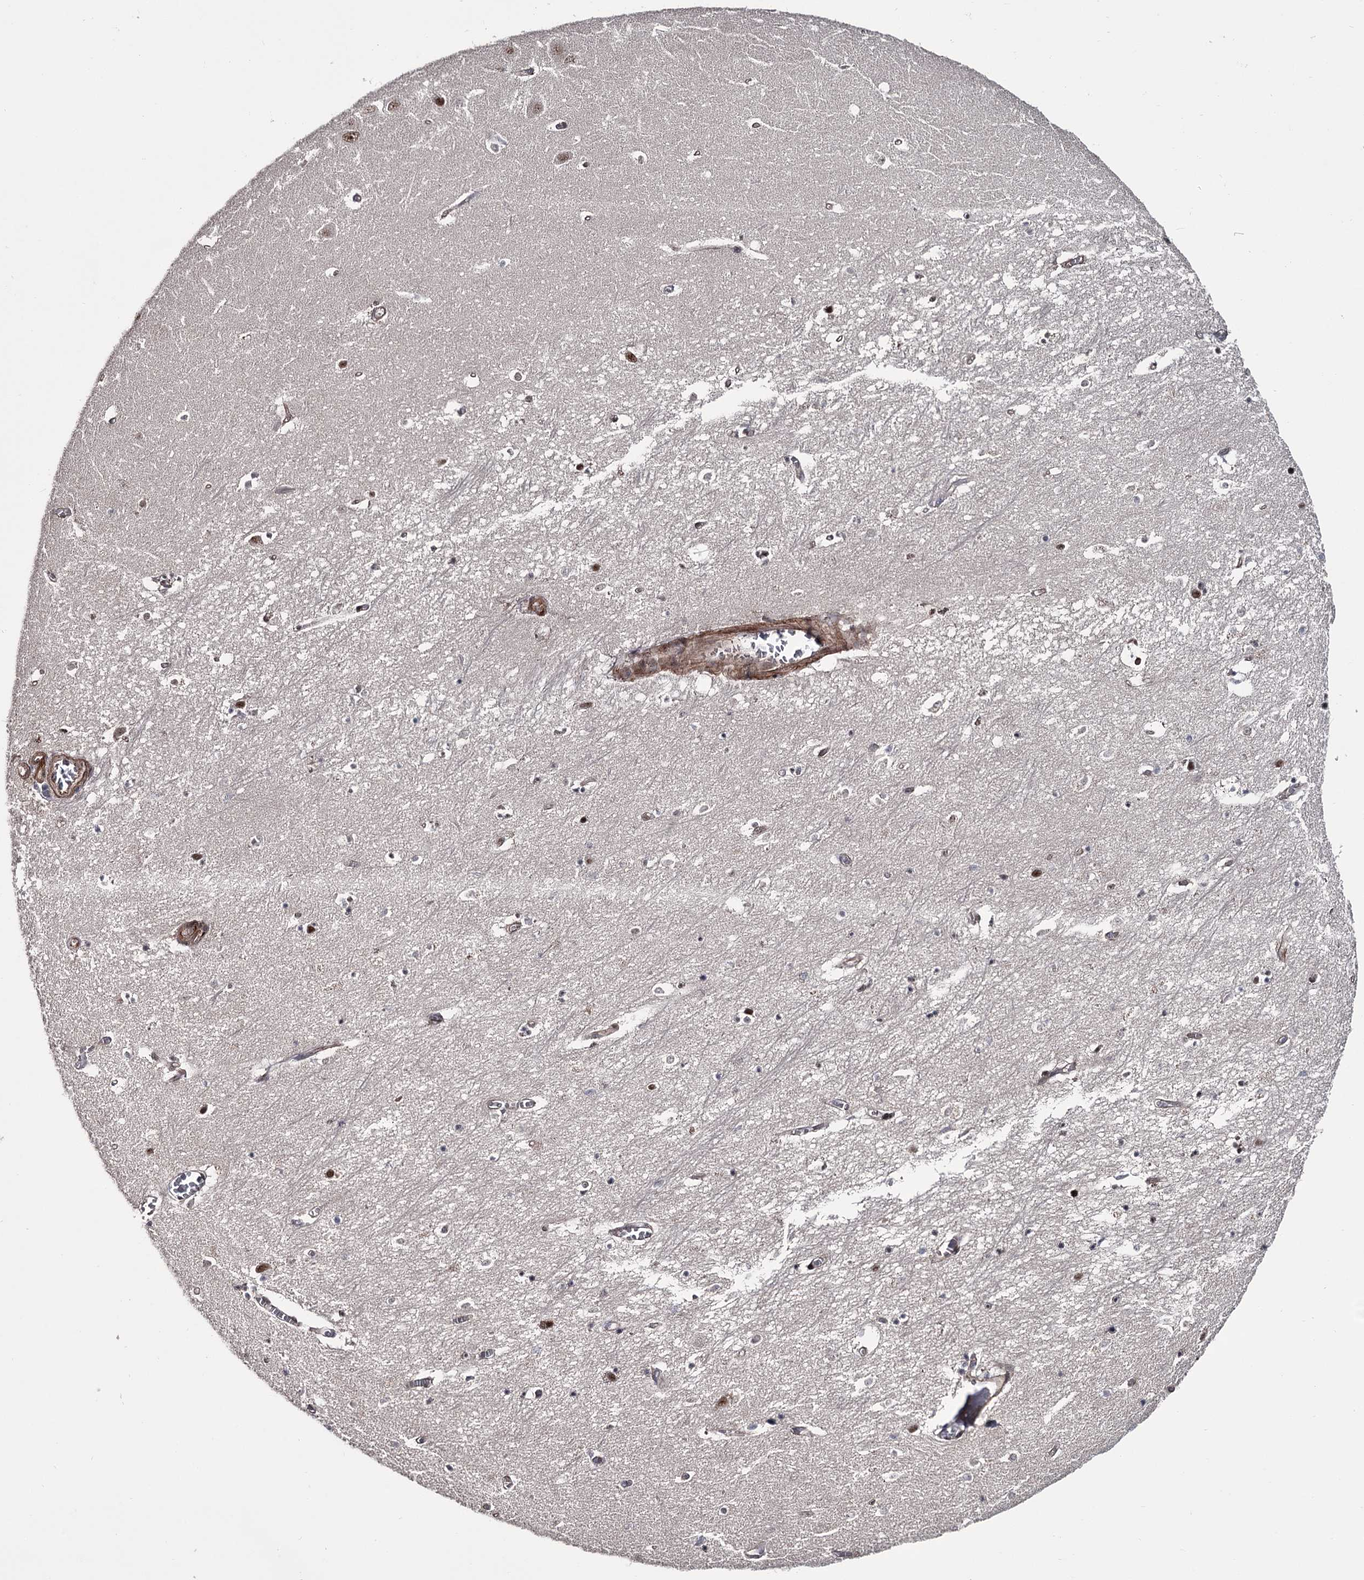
{"staining": {"intensity": "weak", "quantity": "25%-75%", "location": "nuclear"}, "tissue": "hippocampus", "cell_type": "Glial cells", "image_type": "normal", "snomed": [{"axis": "morphology", "description": "Normal tissue, NOS"}, {"axis": "topography", "description": "Hippocampus"}], "caption": "A histopathology image showing weak nuclear positivity in approximately 25%-75% of glial cells in unremarkable hippocampus, as visualized by brown immunohistochemical staining.", "gene": "PRPF40B", "patient": {"sex": "female", "age": 64}}